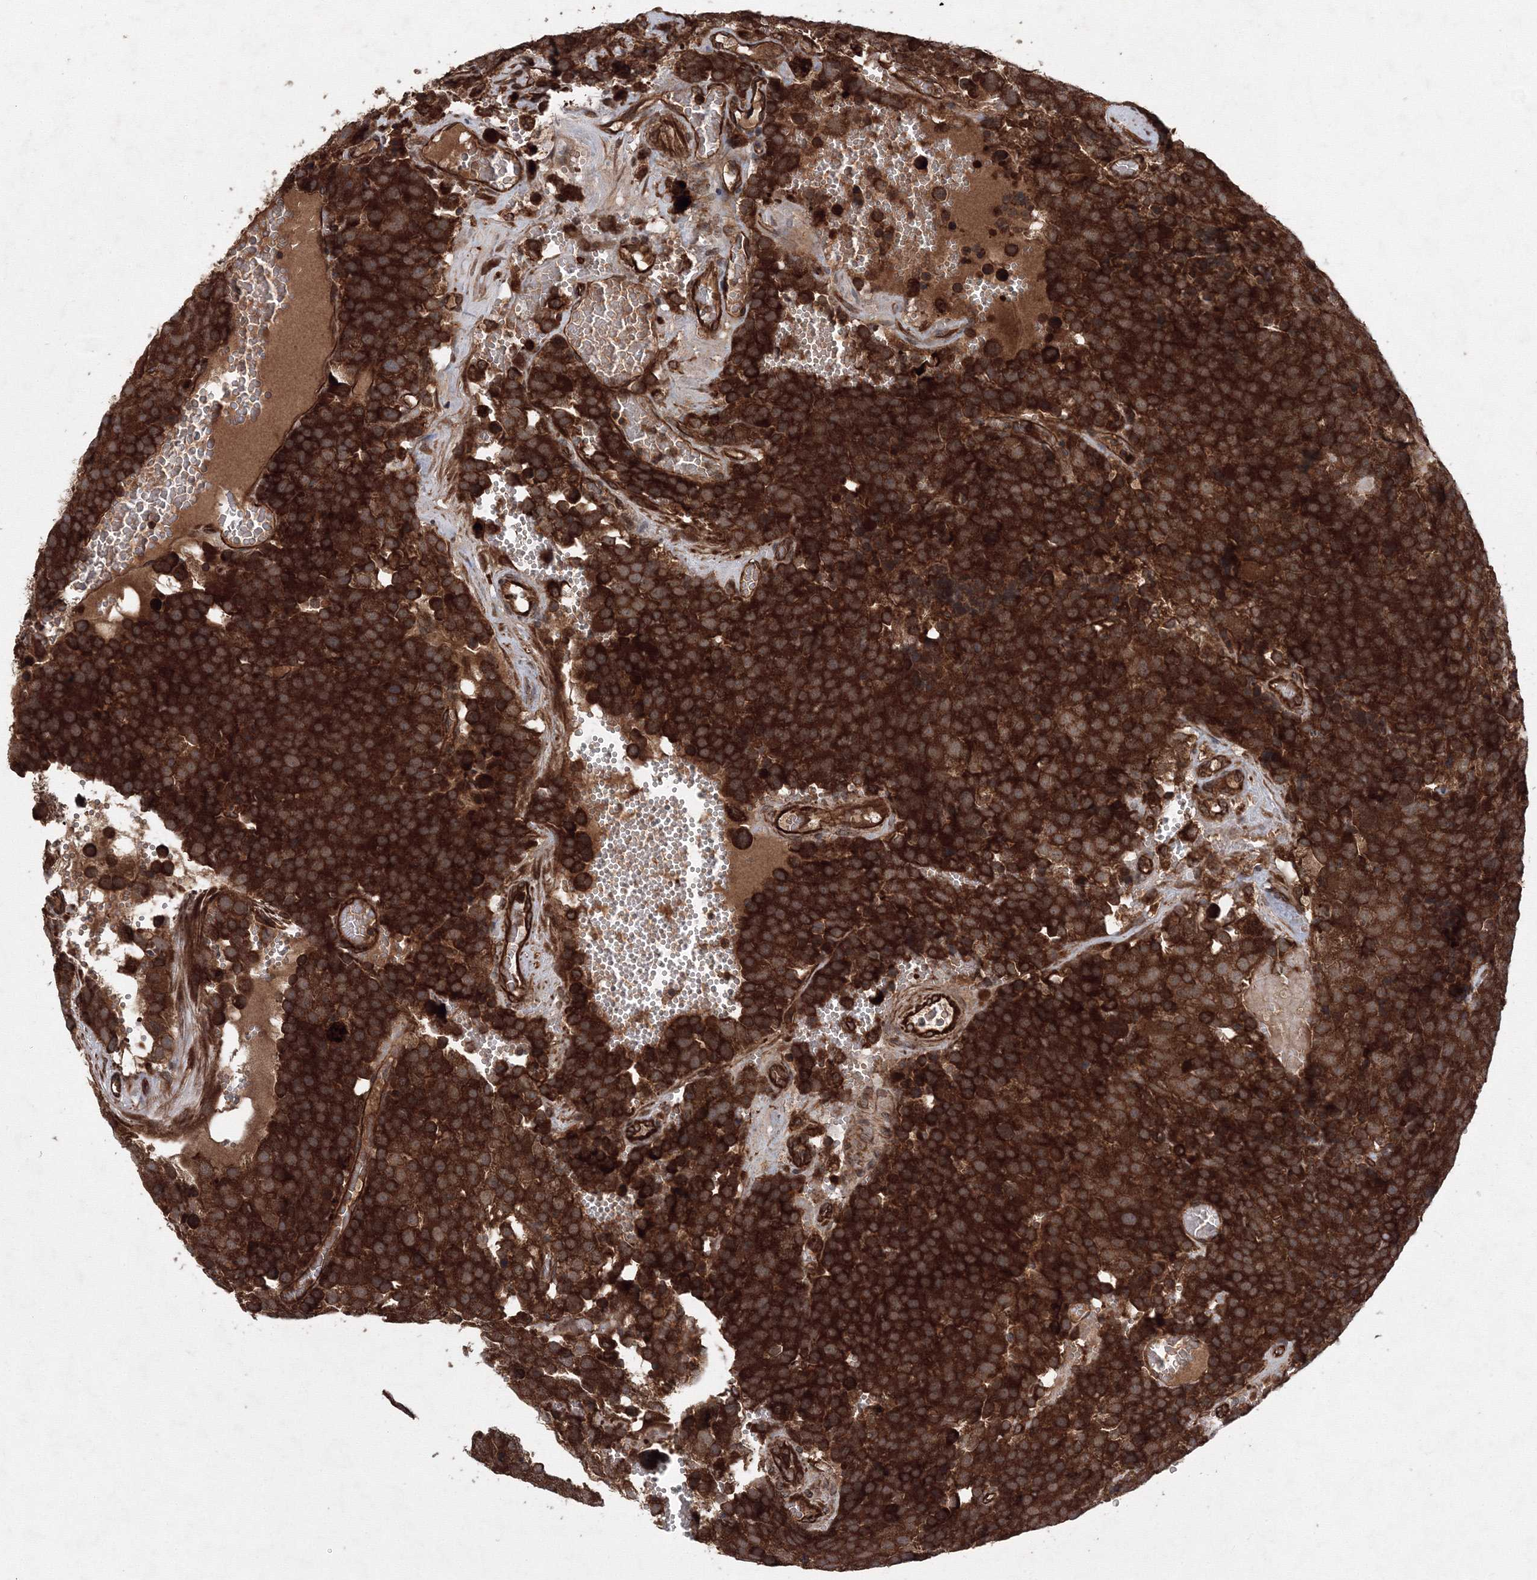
{"staining": {"intensity": "strong", "quantity": ">75%", "location": "cytoplasmic/membranous"}, "tissue": "testis cancer", "cell_type": "Tumor cells", "image_type": "cancer", "snomed": [{"axis": "morphology", "description": "Seminoma, NOS"}, {"axis": "topography", "description": "Testis"}], "caption": "Strong cytoplasmic/membranous expression is appreciated in approximately >75% of tumor cells in testis cancer. The staining was performed using DAB (3,3'-diaminobenzidine), with brown indicating positive protein expression. Nuclei are stained blue with hematoxylin.", "gene": "ATG3", "patient": {"sex": "male", "age": 71}}